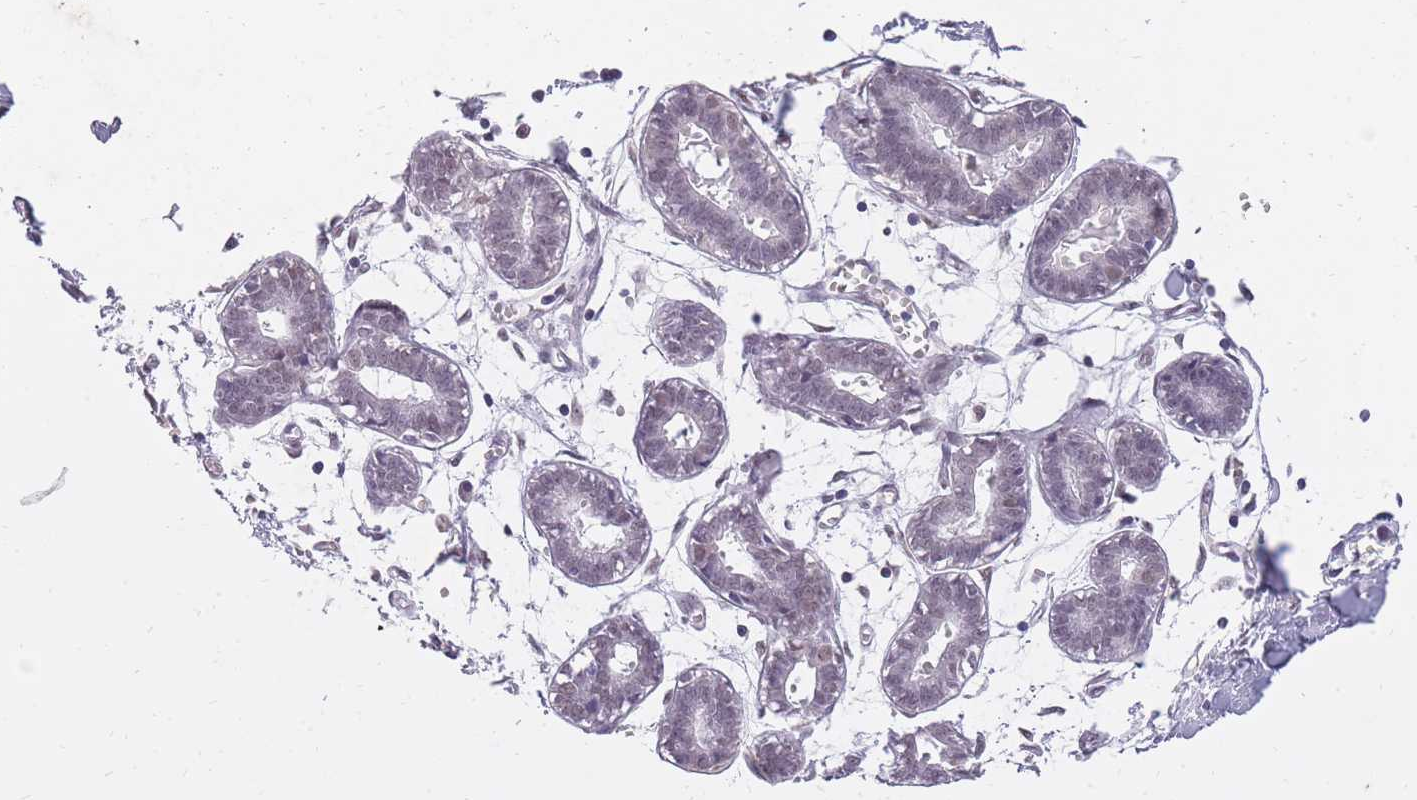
{"staining": {"intensity": "negative", "quantity": "none", "location": "none"}, "tissue": "breast", "cell_type": "Adipocytes", "image_type": "normal", "snomed": [{"axis": "morphology", "description": "Normal tissue, NOS"}, {"axis": "topography", "description": "Breast"}], "caption": "Unremarkable breast was stained to show a protein in brown. There is no significant expression in adipocytes.", "gene": "TIGD1", "patient": {"sex": "female", "age": 27}}